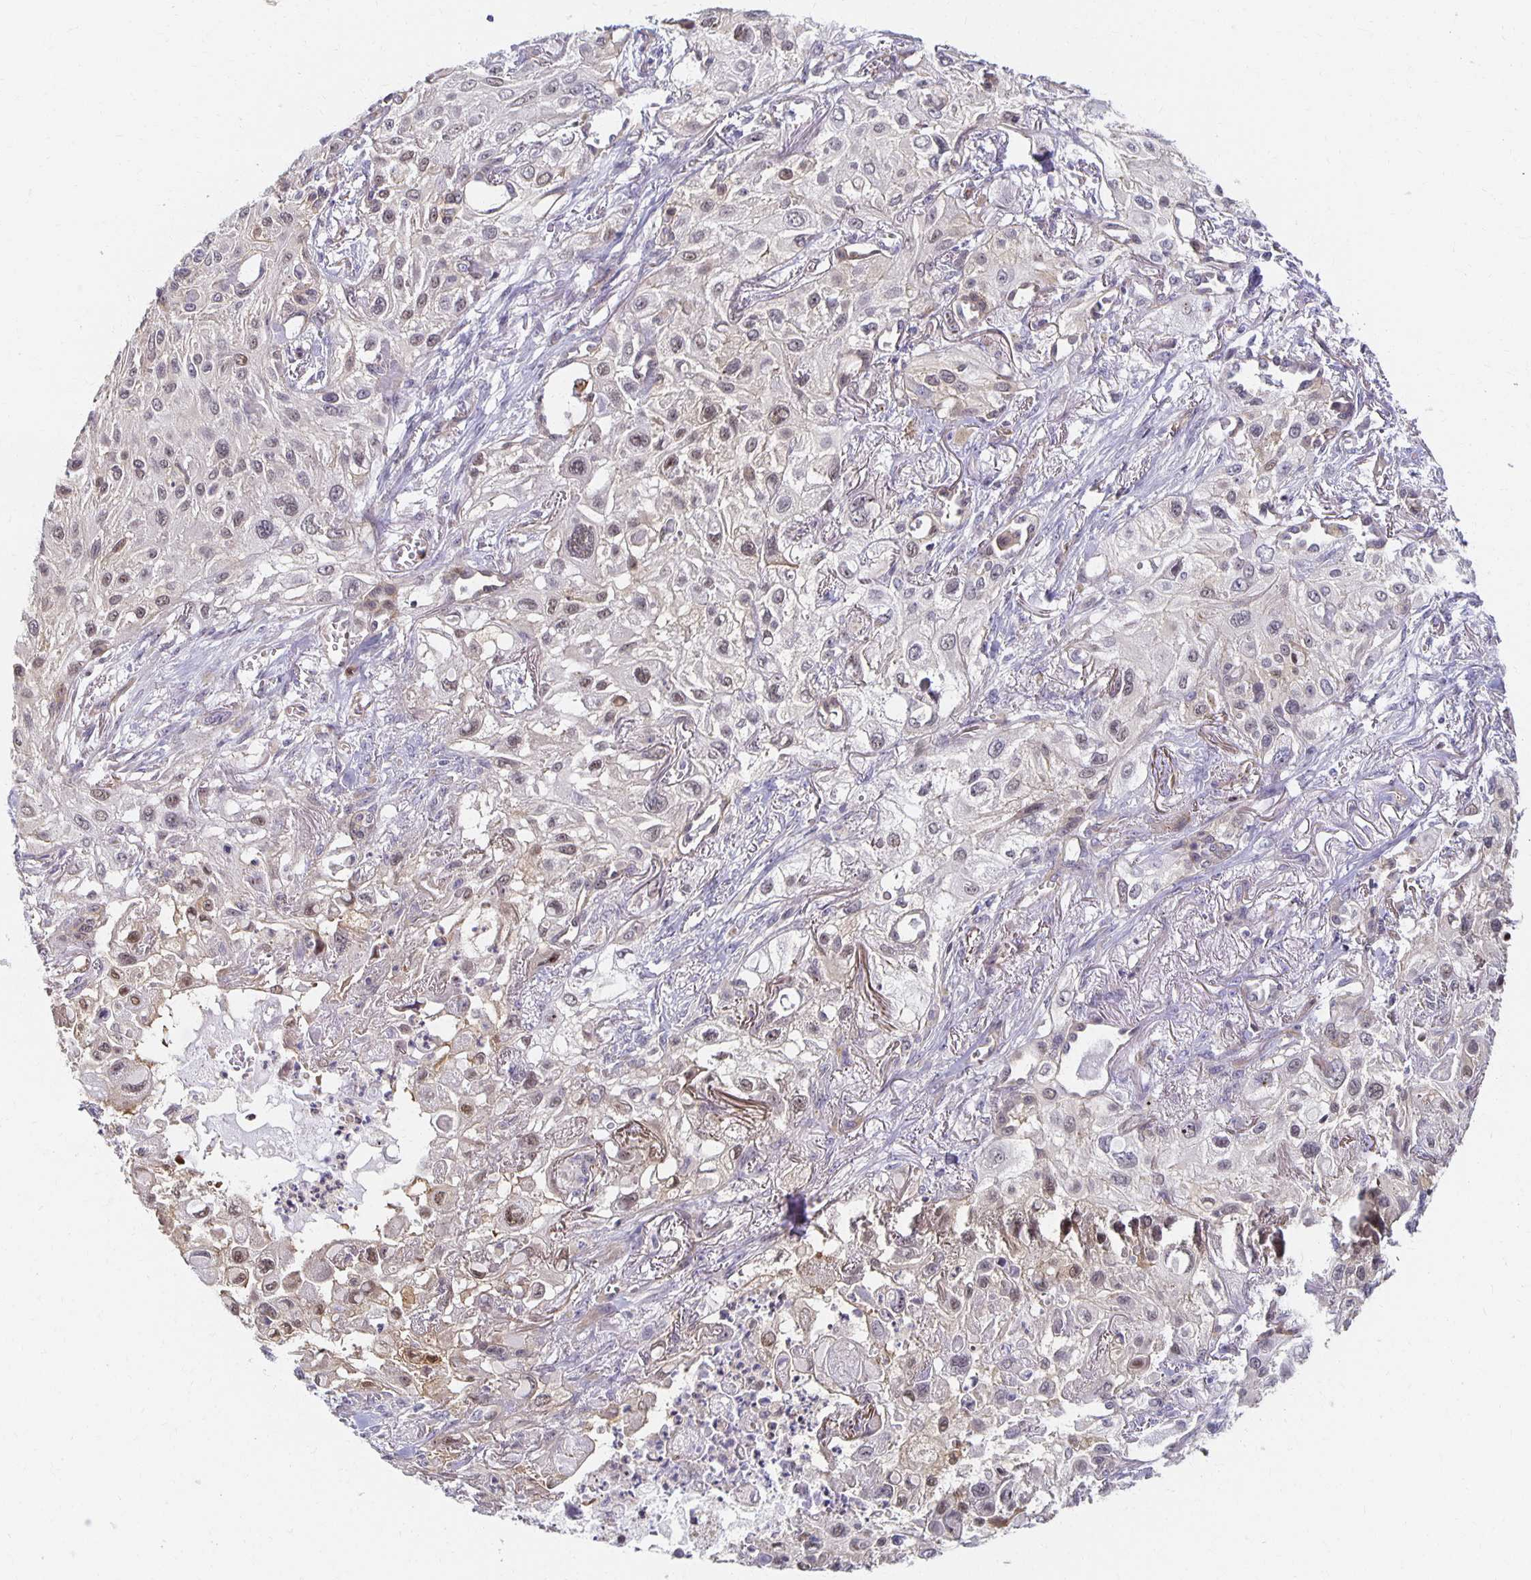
{"staining": {"intensity": "weak", "quantity": "<25%", "location": "nuclear"}, "tissue": "lung cancer", "cell_type": "Tumor cells", "image_type": "cancer", "snomed": [{"axis": "morphology", "description": "Squamous cell carcinoma, NOS"}, {"axis": "topography", "description": "Lung"}], "caption": "A micrograph of human lung cancer (squamous cell carcinoma) is negative for staining in tumor cells.", "gene": "SORL1", "patient": {"sex": "male", "age": 71}}